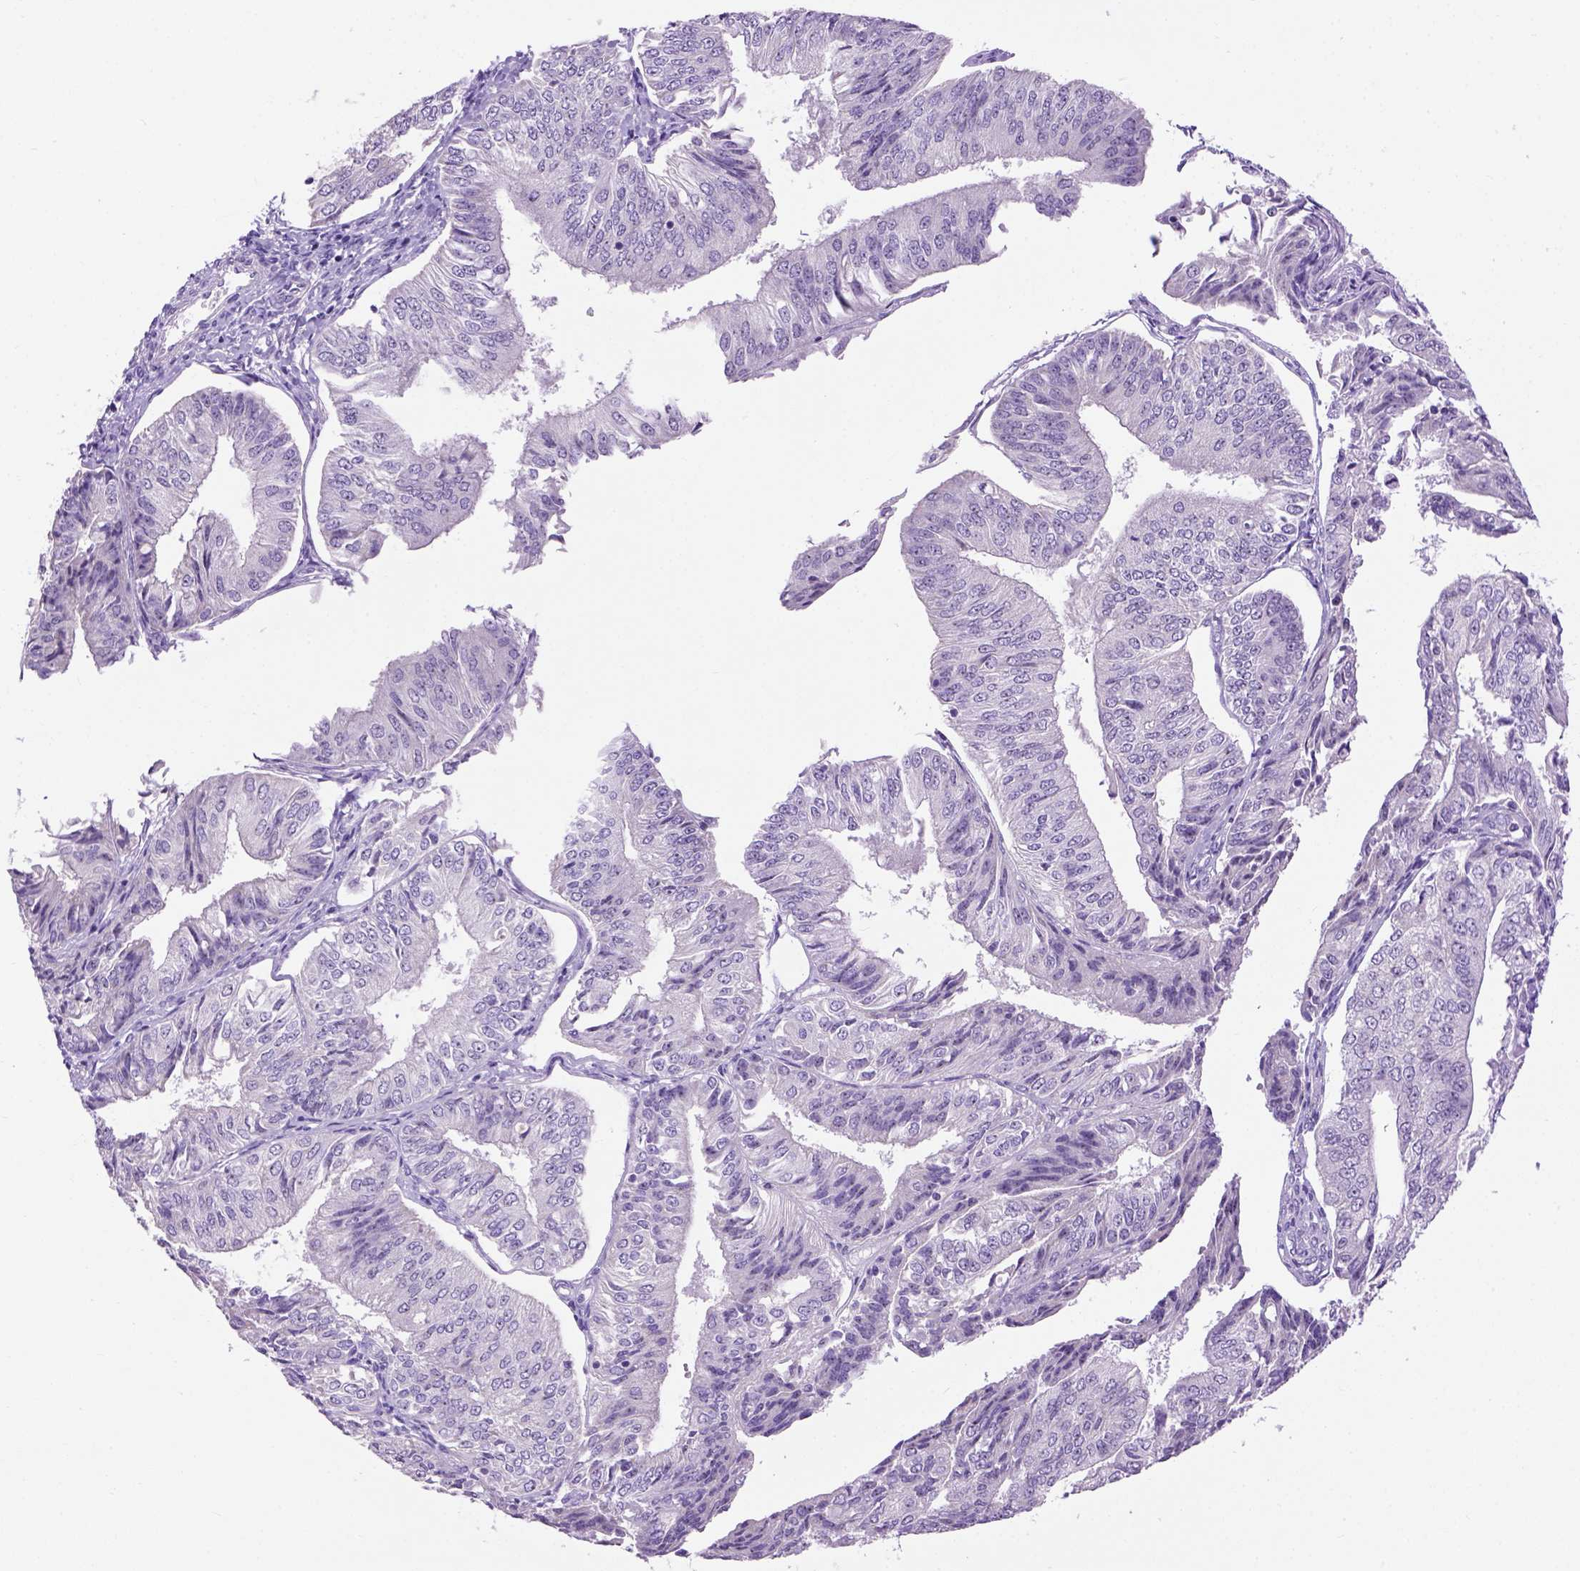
{"staining": {"intensity": "negative", "quantity": "none", "location": "none"}, "tissue": "endometrial cancer", "cell_type": "Tumor cells", "image_type": "cancer", "snomed": [{"axis": "morphology", "description": "Adenocarcinoma, NOS"}, {"axis": "topography", "description": "Endometrium"}], "caption": "Immunohistochemistry (IHC) image of neoplastic tissue: human endometrial cancer stained with DAB (3,3'-diaminobenzidine) exhibits no significant protein expression in tumor cells.", "gene": "UTP4", "patient": {"sex": "female", "age": 58}}